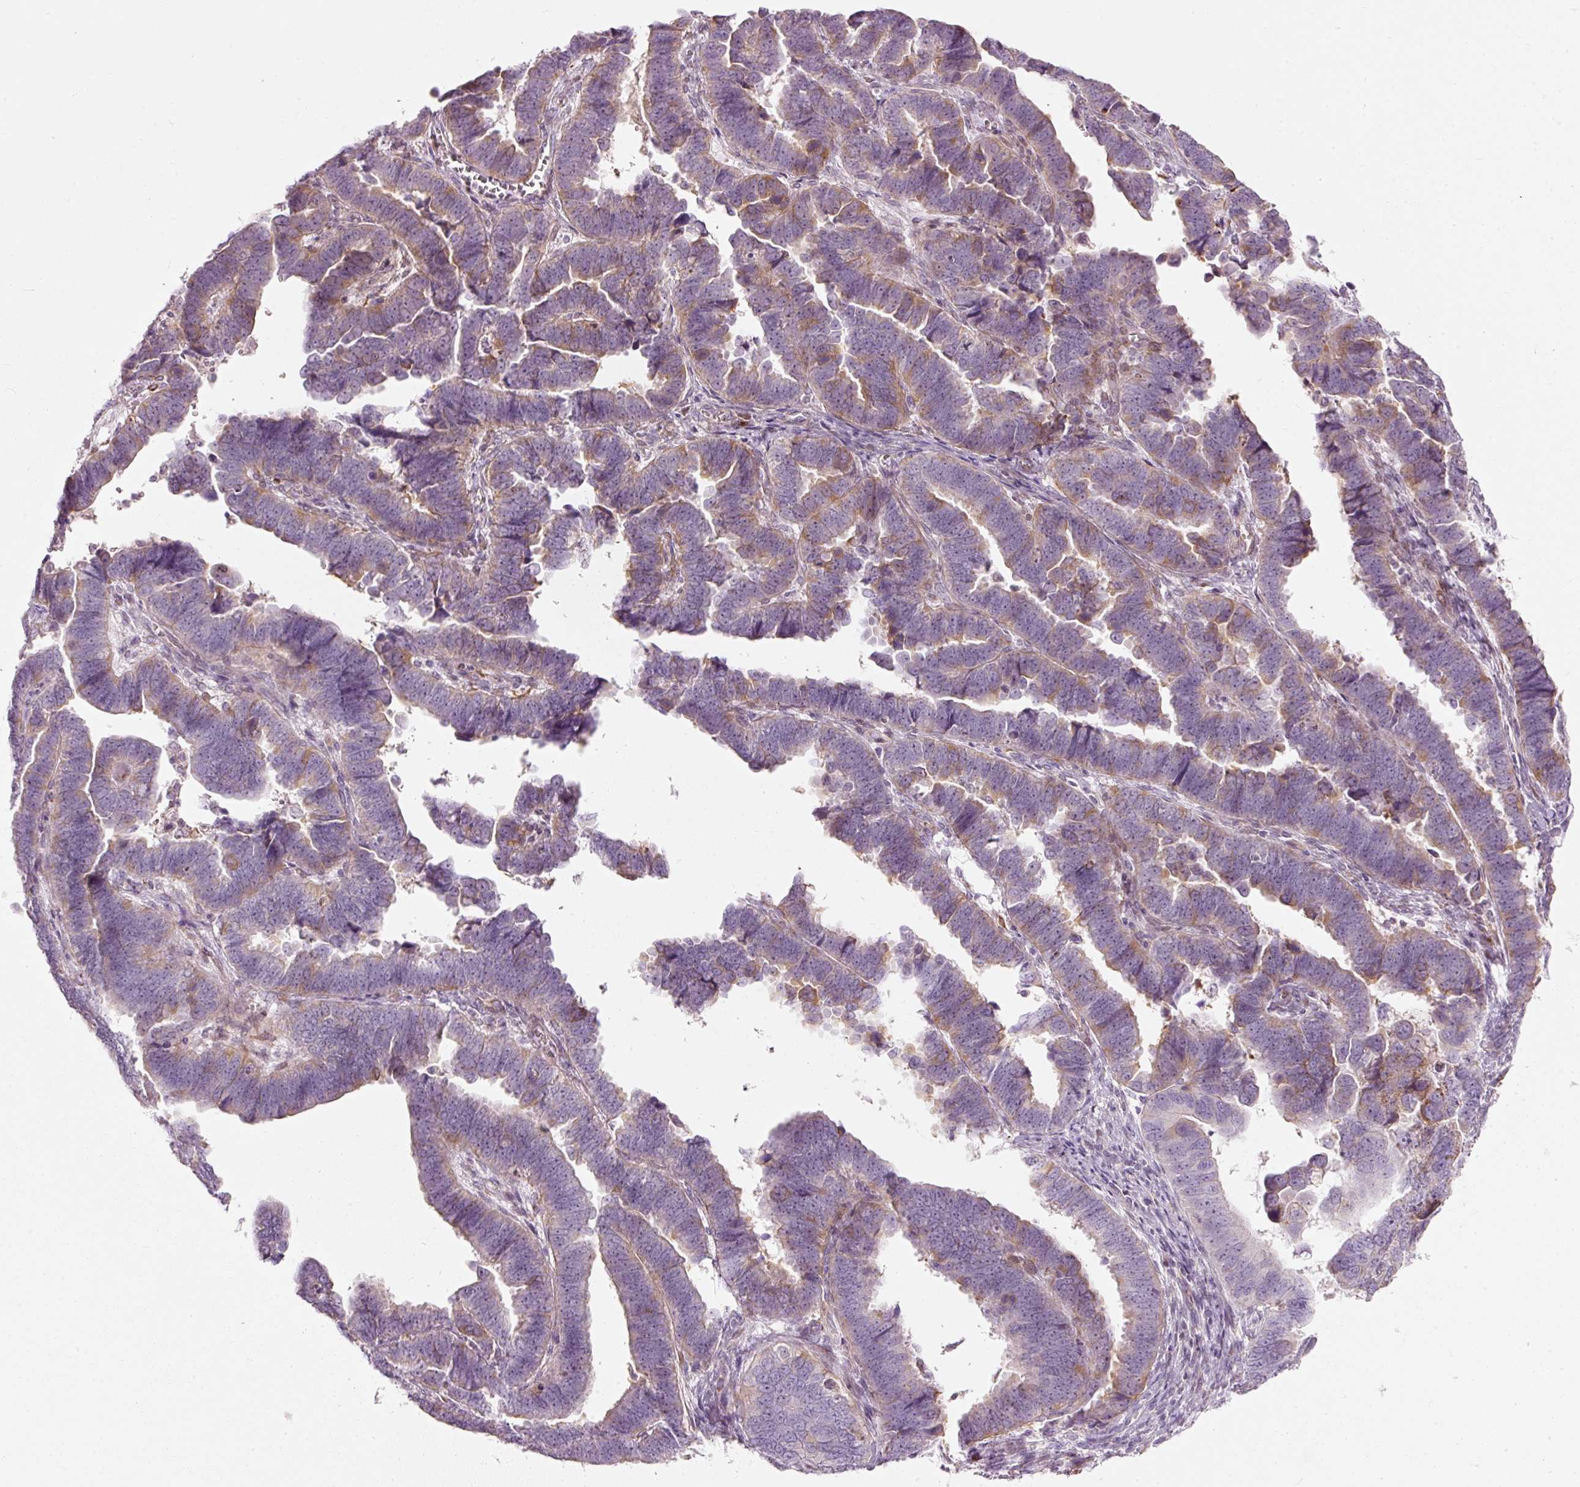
{"staining": {"intensity": "weak", "quantity": "<25%", "location": "cytoplasmic/membranous"}, "tissue": "endometrial cancer", "cell_type": "Tumor cells", "image_type": "cancer", "snomed": [{"axis": "morphology", "description": "Adenocarcinoma, NOS"}, {"axis": "topography", "description": "Endometrium"}], "caption": "Immunohistochemical staining of human endometrial adenocarcinoma demonstrates no significant expression in tumor cells.", "gene": "SLC20A1", "patient": {"sex": "female", "age": 75}}